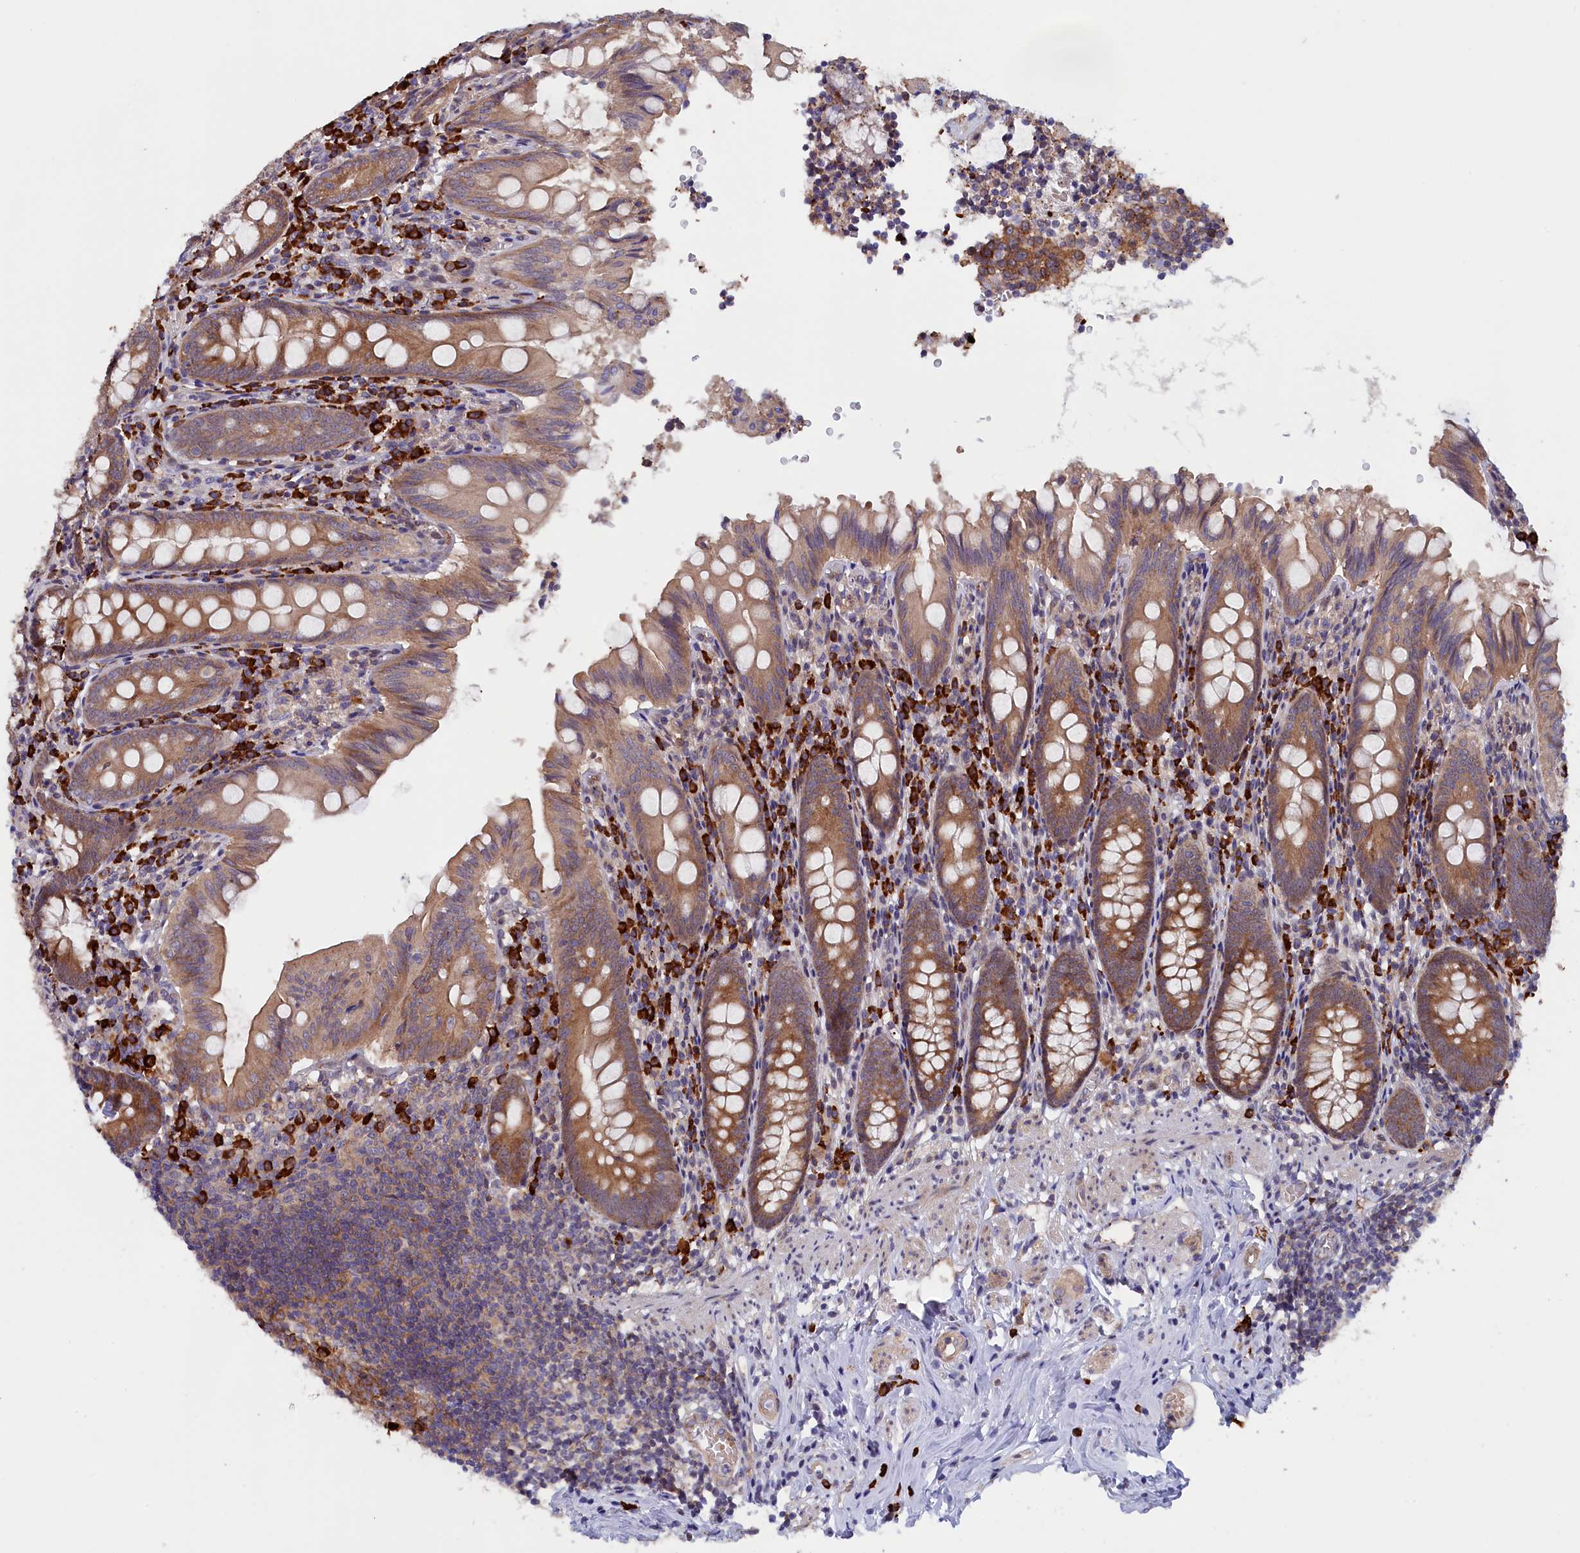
{"staining": {"intensity": "moderate", "quantity": ">75%", "location": "cytoplasmic/membranous"}, "tissue": "appendix", "cell_type": "Glandular cells", "image_type": "normal", "snomed": [{"axis": "morphology", "description": "Normal tissue, NOS"}, {"axis": "topography", "description": "Appendix"}], "caption": "A high-resolution micrograph shows immunohistochemistry (IHC) staining of unremarkable appendix, which shows moderate cytoplasmic/membranous staining in approximately >75% of glandular cells. The staining is performed using DAB brown chromogen to label protein expression. The nuclei are counter-stained blue using hematoxylin.", "gene": "JPT2", "patient": {"sex": "male", "age": 55}}